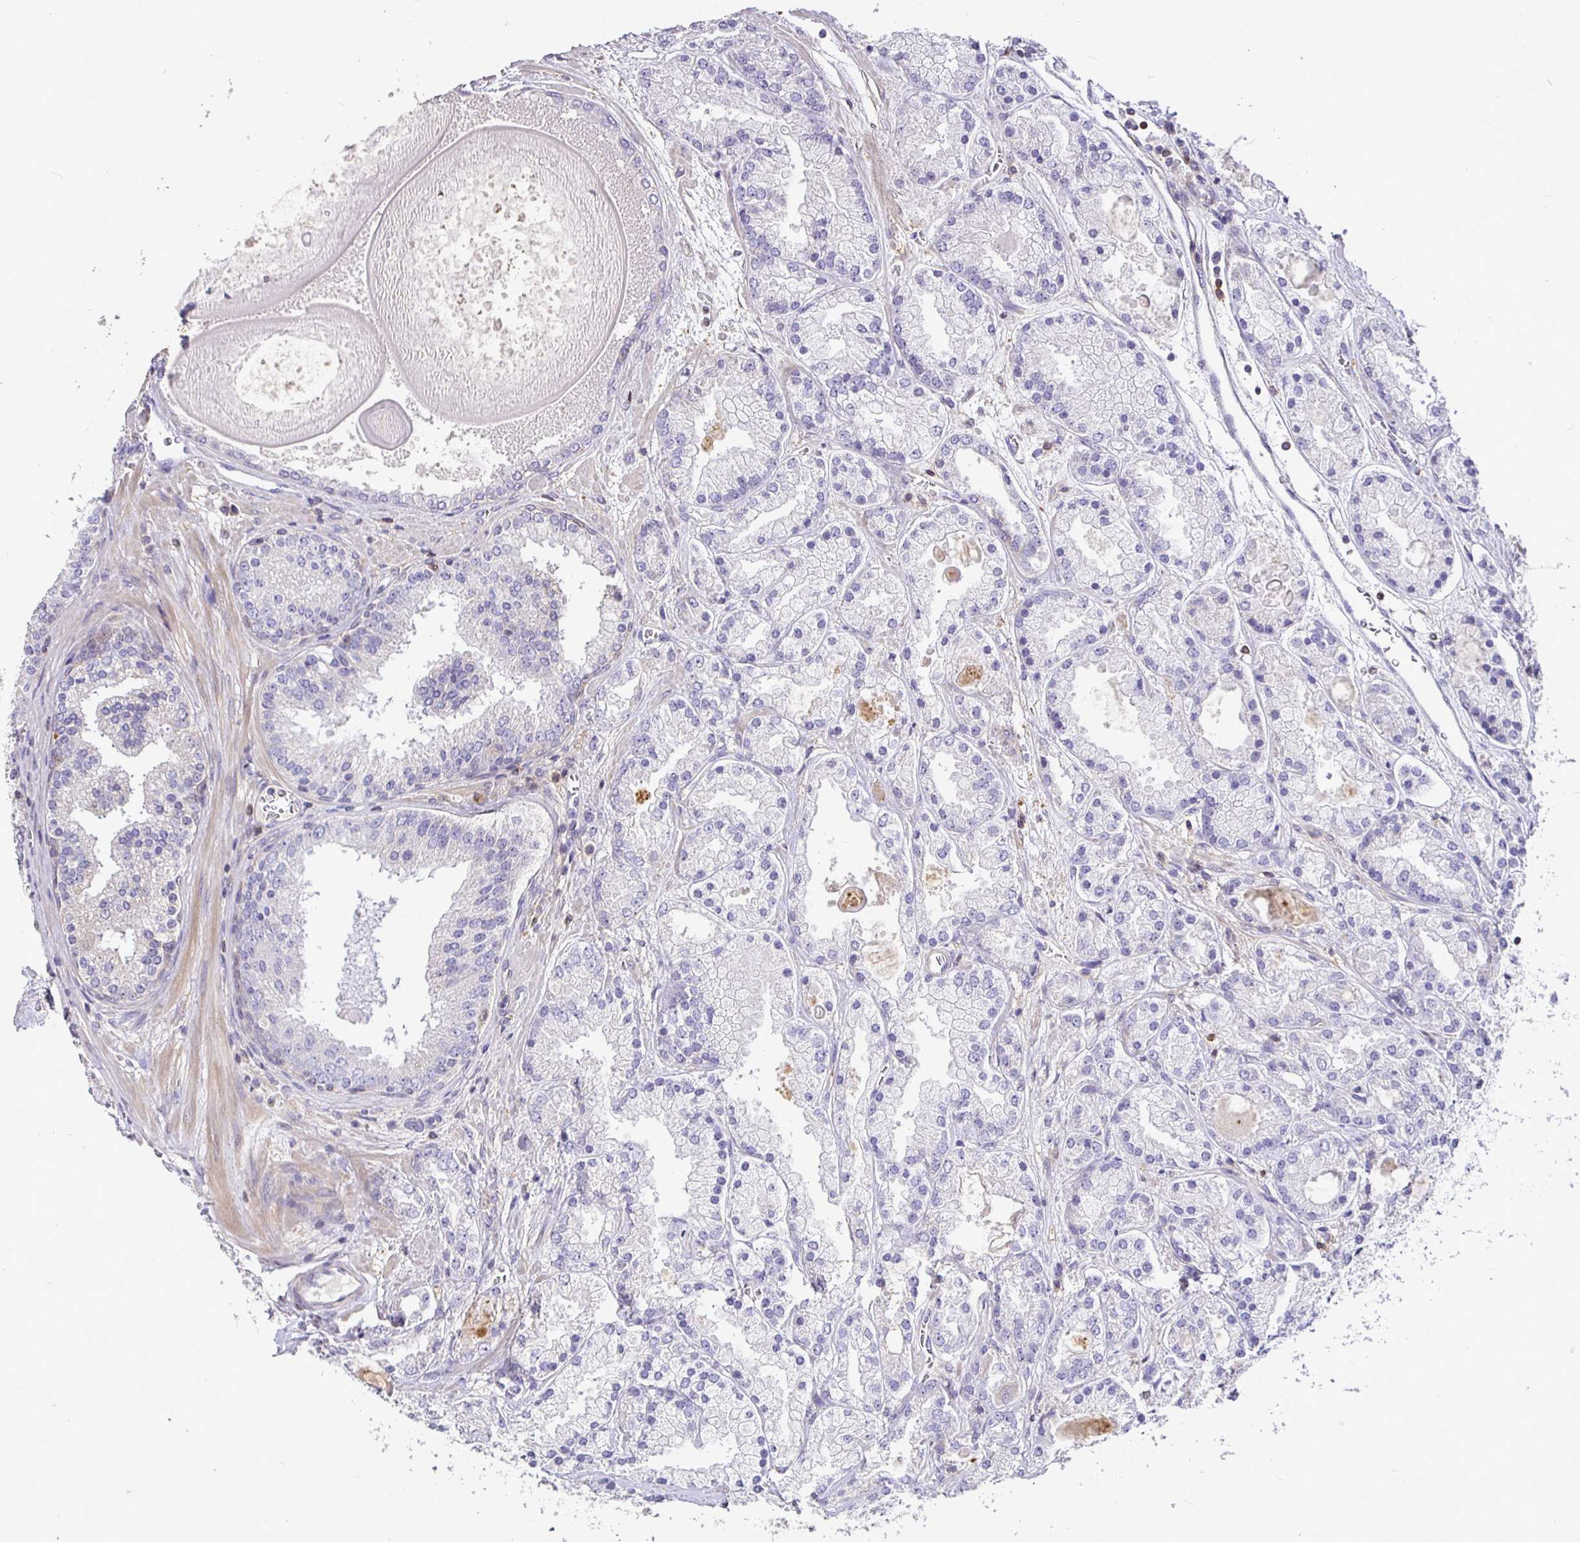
{"staining": {"intensity": "negative", "quantity": "none", "location": "none"}, "tissue": "prostate cancer", "cell_type": "Tumor cells", "image_type": "cancer", "snomed": [{"axis": "morphology", "description": "Adenocarcinoma, High grade"}, {"axis": "topography", "description": "Prostate"}], "caption": "Immunohistochemical staining of human prostate cancer displays no significant staining in tumor cells.", "gene": "SHISA4", "patient": {"sex": "male", "age": 67}}